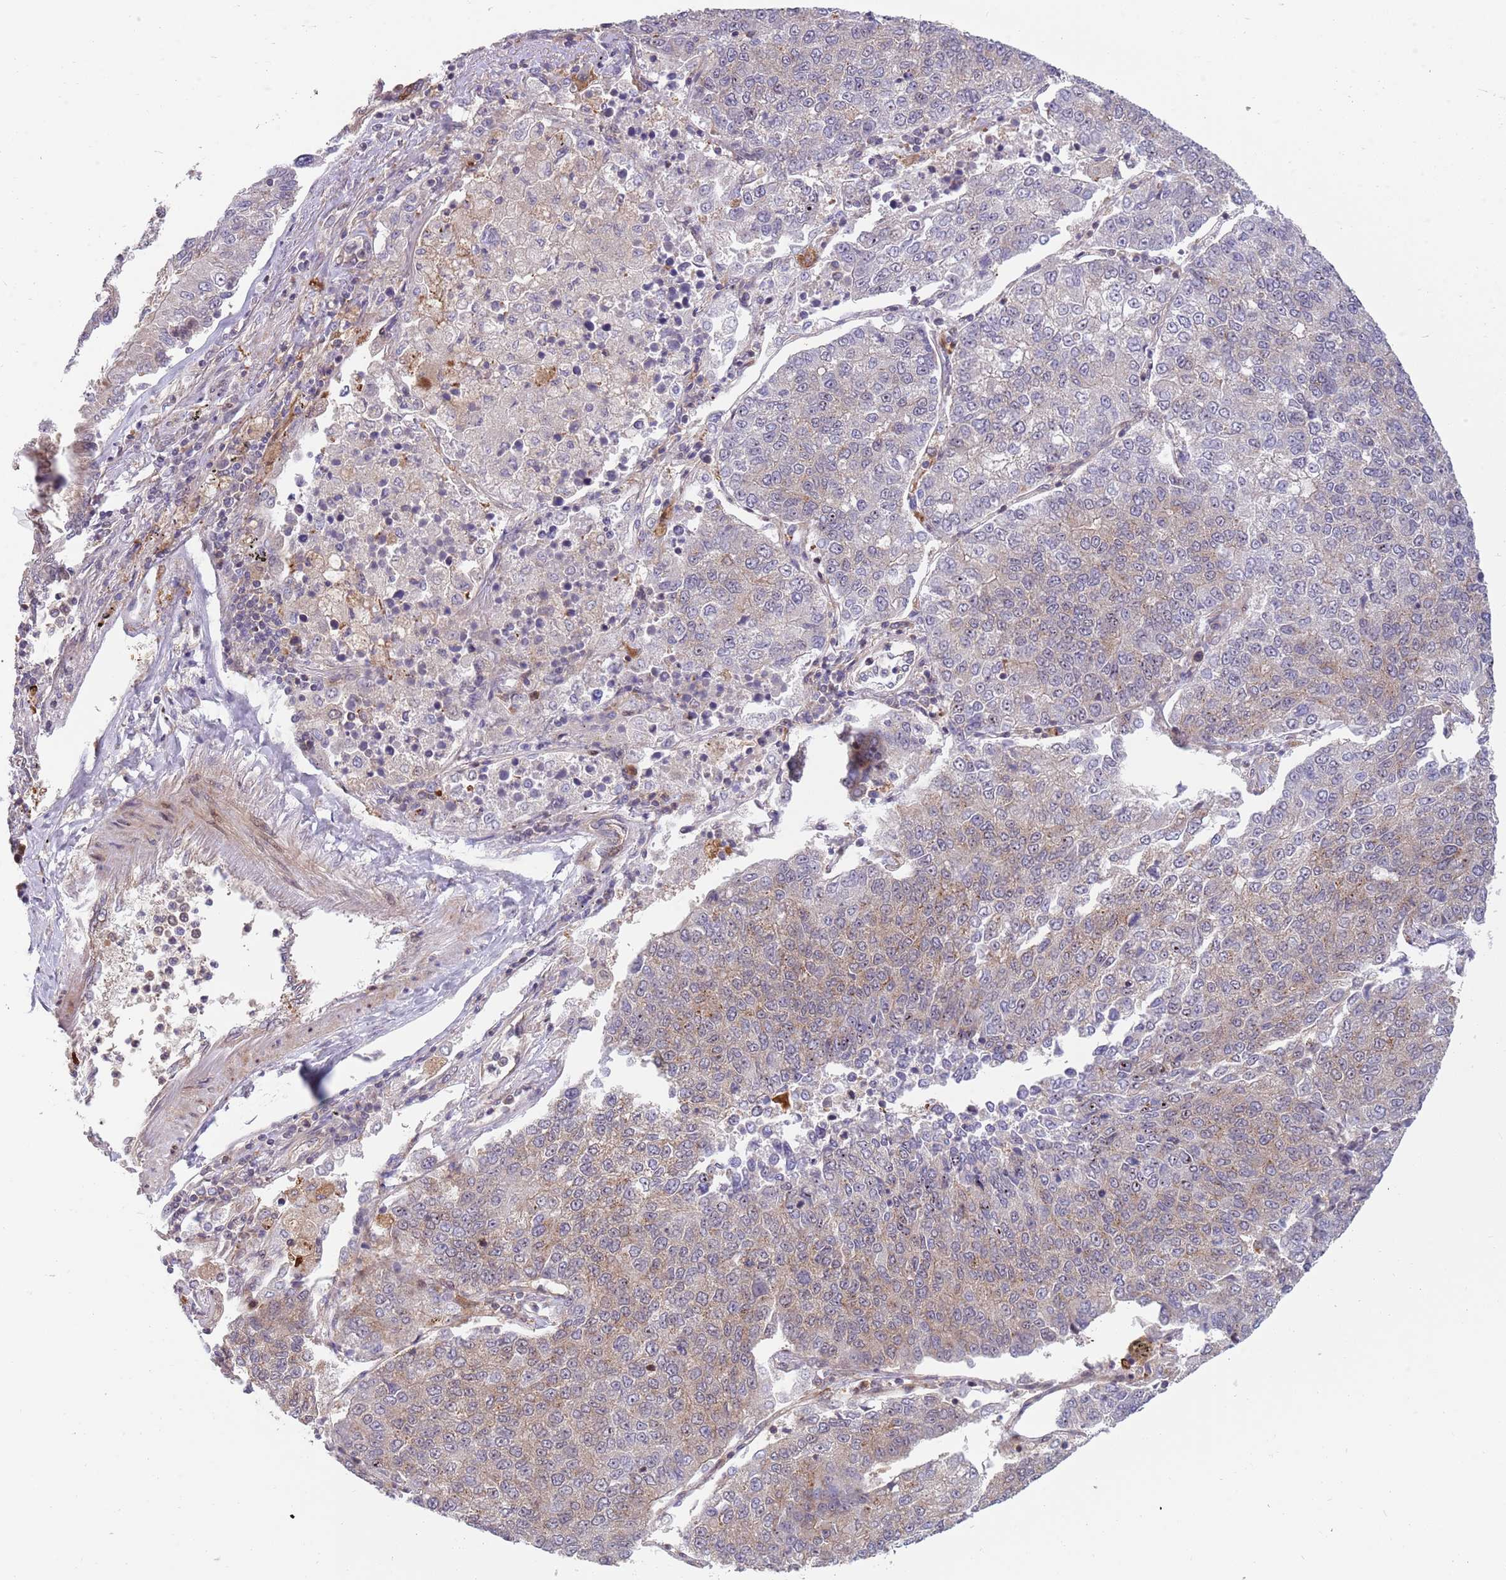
{"staining": {"intensity": "weak", "quantity": "<25%", "location": "cytoplasmic/membranous,nuclear"}, "tissue": "lung cancer", "cell_type": "Tumor cells", "image_type": "cancer", "snomed": [{"axis": "morphology", "description": "Squamous cell carcinoma, NOS"}, {"axis": "topography", "description": "Lung"}], "caption": "DAB immunohistochemical staining of human lung cancer (squamous cell carcinoma) demonstrates no significant positivity in tumor cells. Brightfield microscopy of immunohistochemistry (IHC) stained with DAB (3,3'-diaminobenzidine) (brown) and hematoxylin (blue), captured at high magnification.", "gene": "GGA1", "patient": {"sex": "female", "age": 70}}